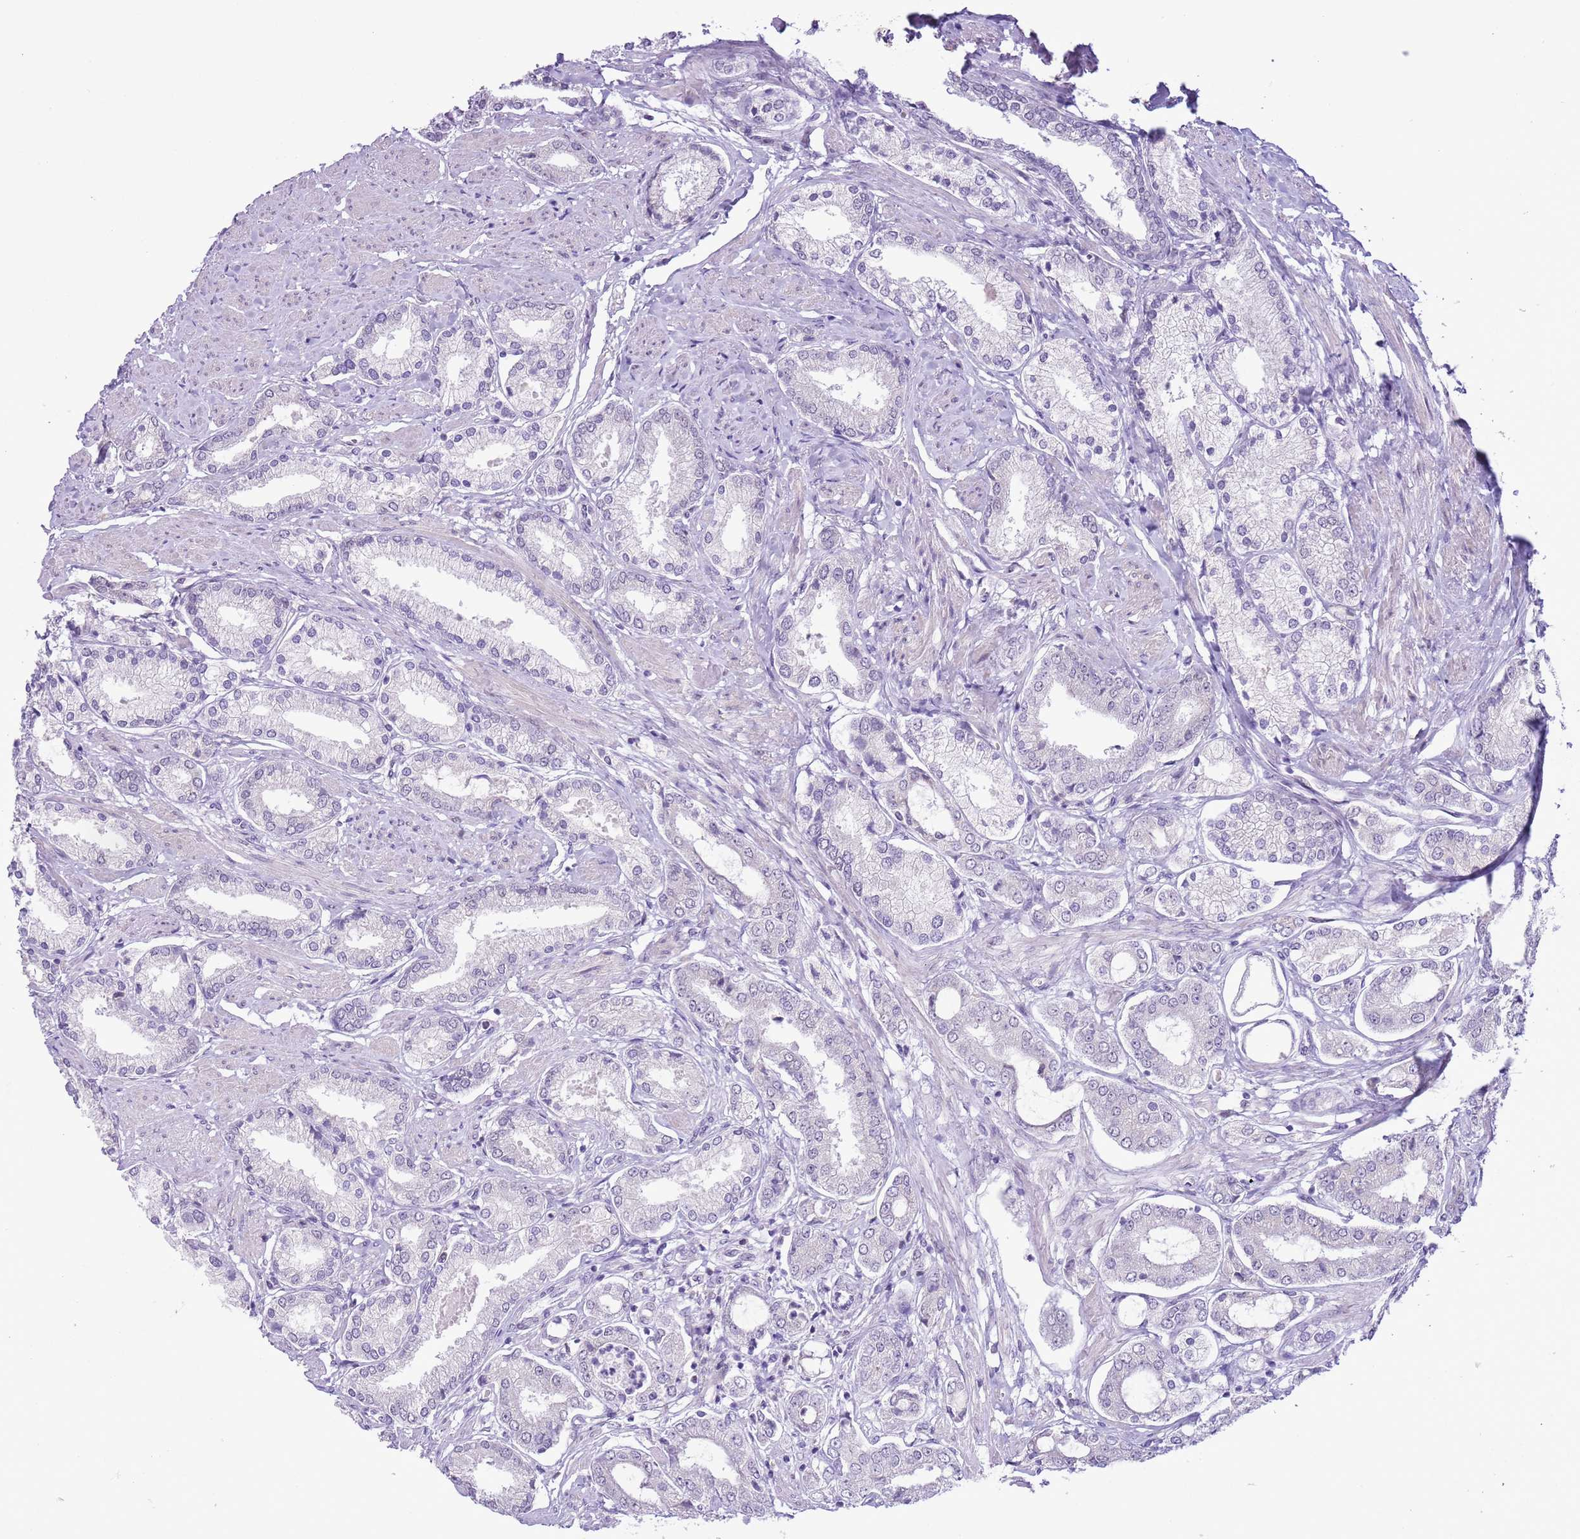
{"staining": {"intensity": "negative", "quantity": "none", "location": "none"}, "tissue": "prostate cancer", "cell_type": "Tumor cells", "image_type": "cancer", "snomed": [{"axis": "morphology", "description": "Adenocarcinoma, High grade"}, {"axis": "topography", "description": "Prostate and seminal vesicle, NOS"}], "caption": "Tumor cells show no significant protein expression in prostate high-grade adenocarcinoma. Nuclei are stained in blue.", "gene": "ZNF576", "patient": {"sex": "male", "age": 64}}